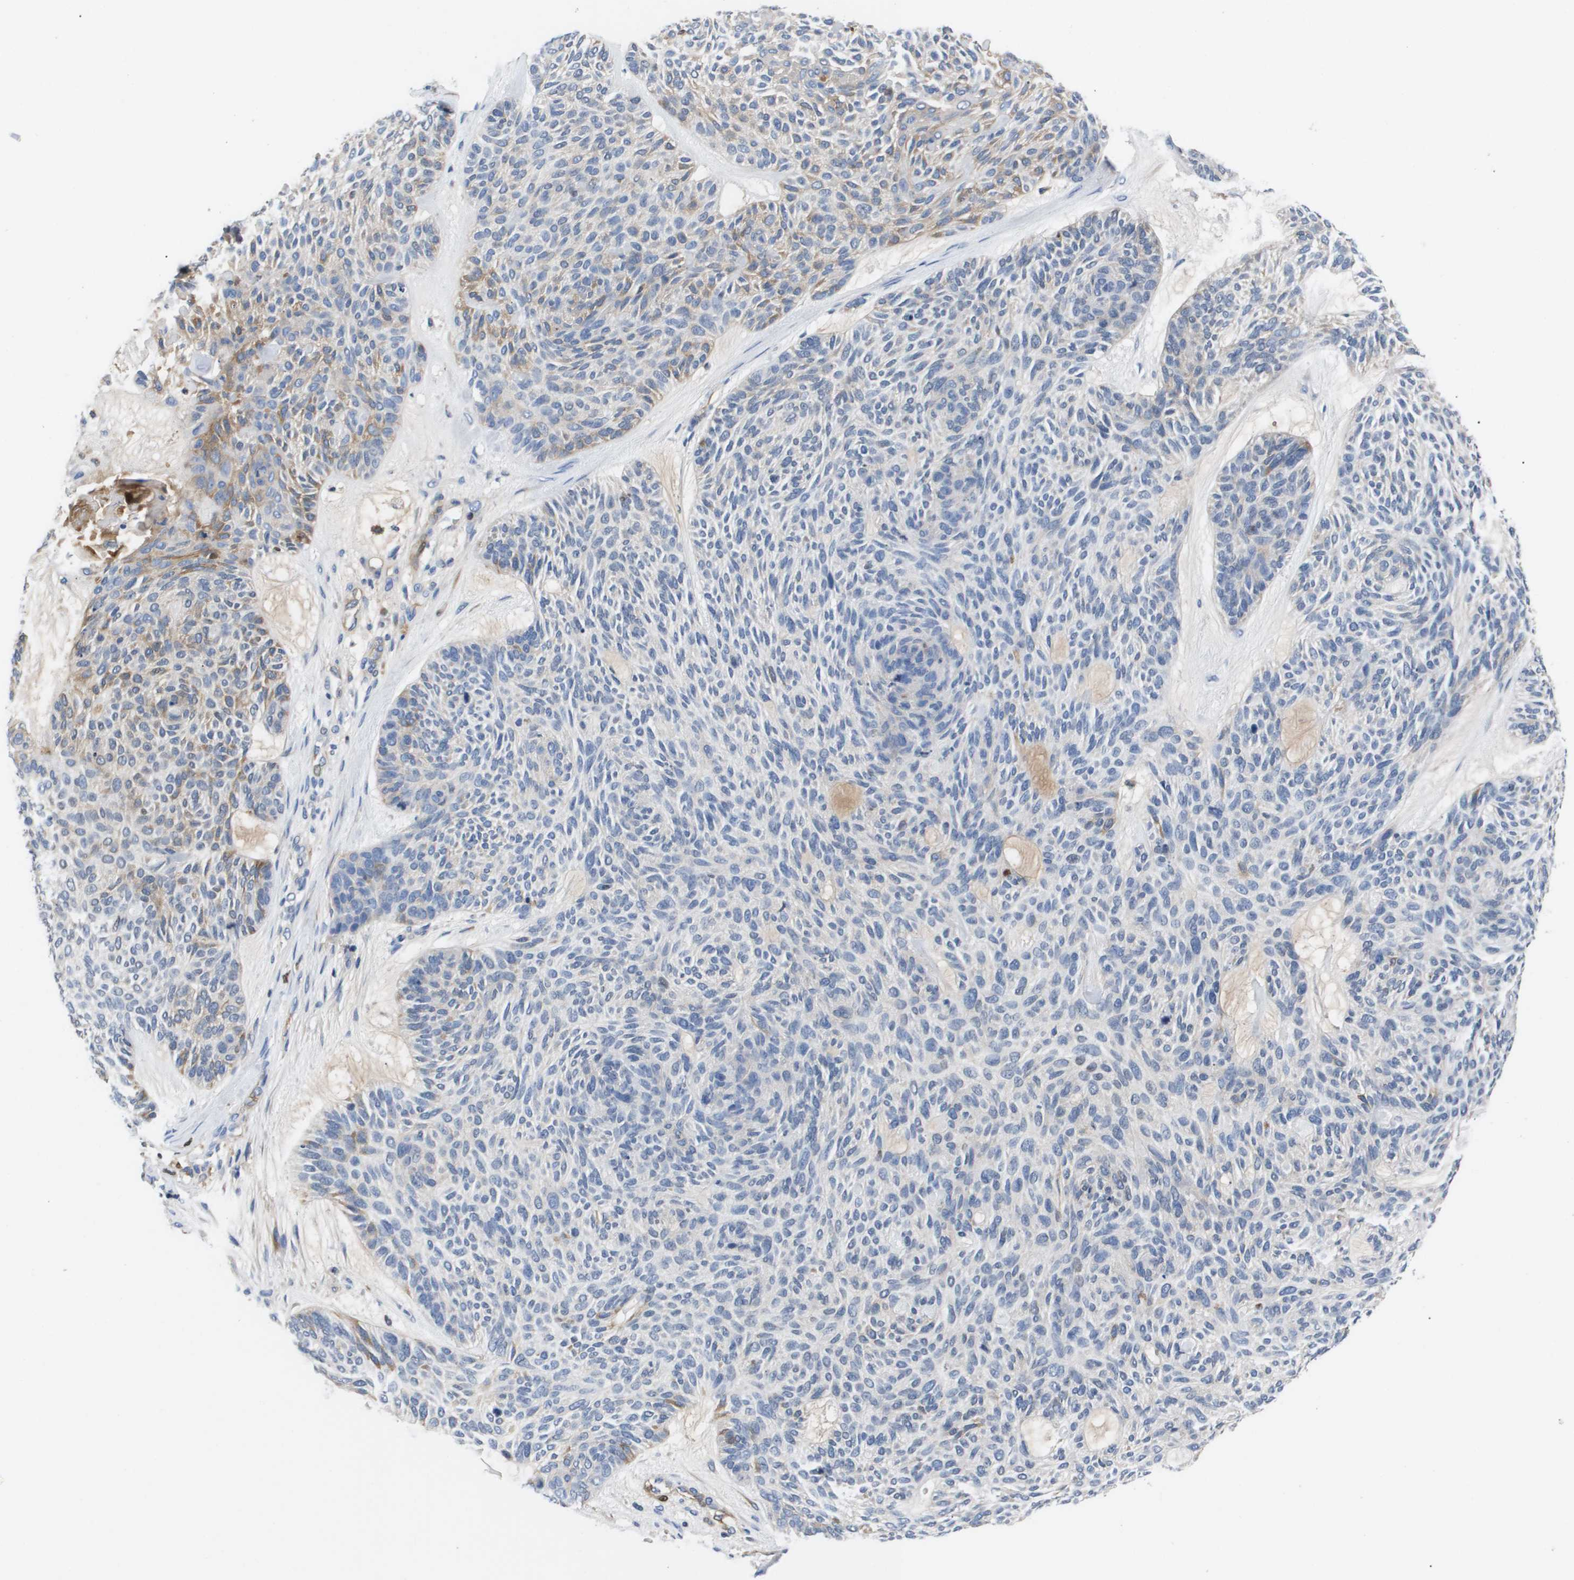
{"staining": {"intensity": "moderate", "quantity": "25%-75%", "location": "cytoplasmic/membranous"}, "tissue": "skin cancer", "cell_type": "Tumor cells", "image_type": "cancer", "snomed": [{"axis": "morphology", "description": "Basal cell carcinoma"}, {"axis": "topography", "description": "Skin"}], "caption": "IHC image of neoplastic tissue: basal cell carcinoma (skin) stained using immunohistochemistry (IHC) exhibits medium levels of moderate protein expression localized specifically in the cytoplasmic/membranous of tumor cells, appearing as a cytoplasmic/membranous brown color.", "gene": "SERPINA6", "patient": {"sex": "male", "age": 55}}